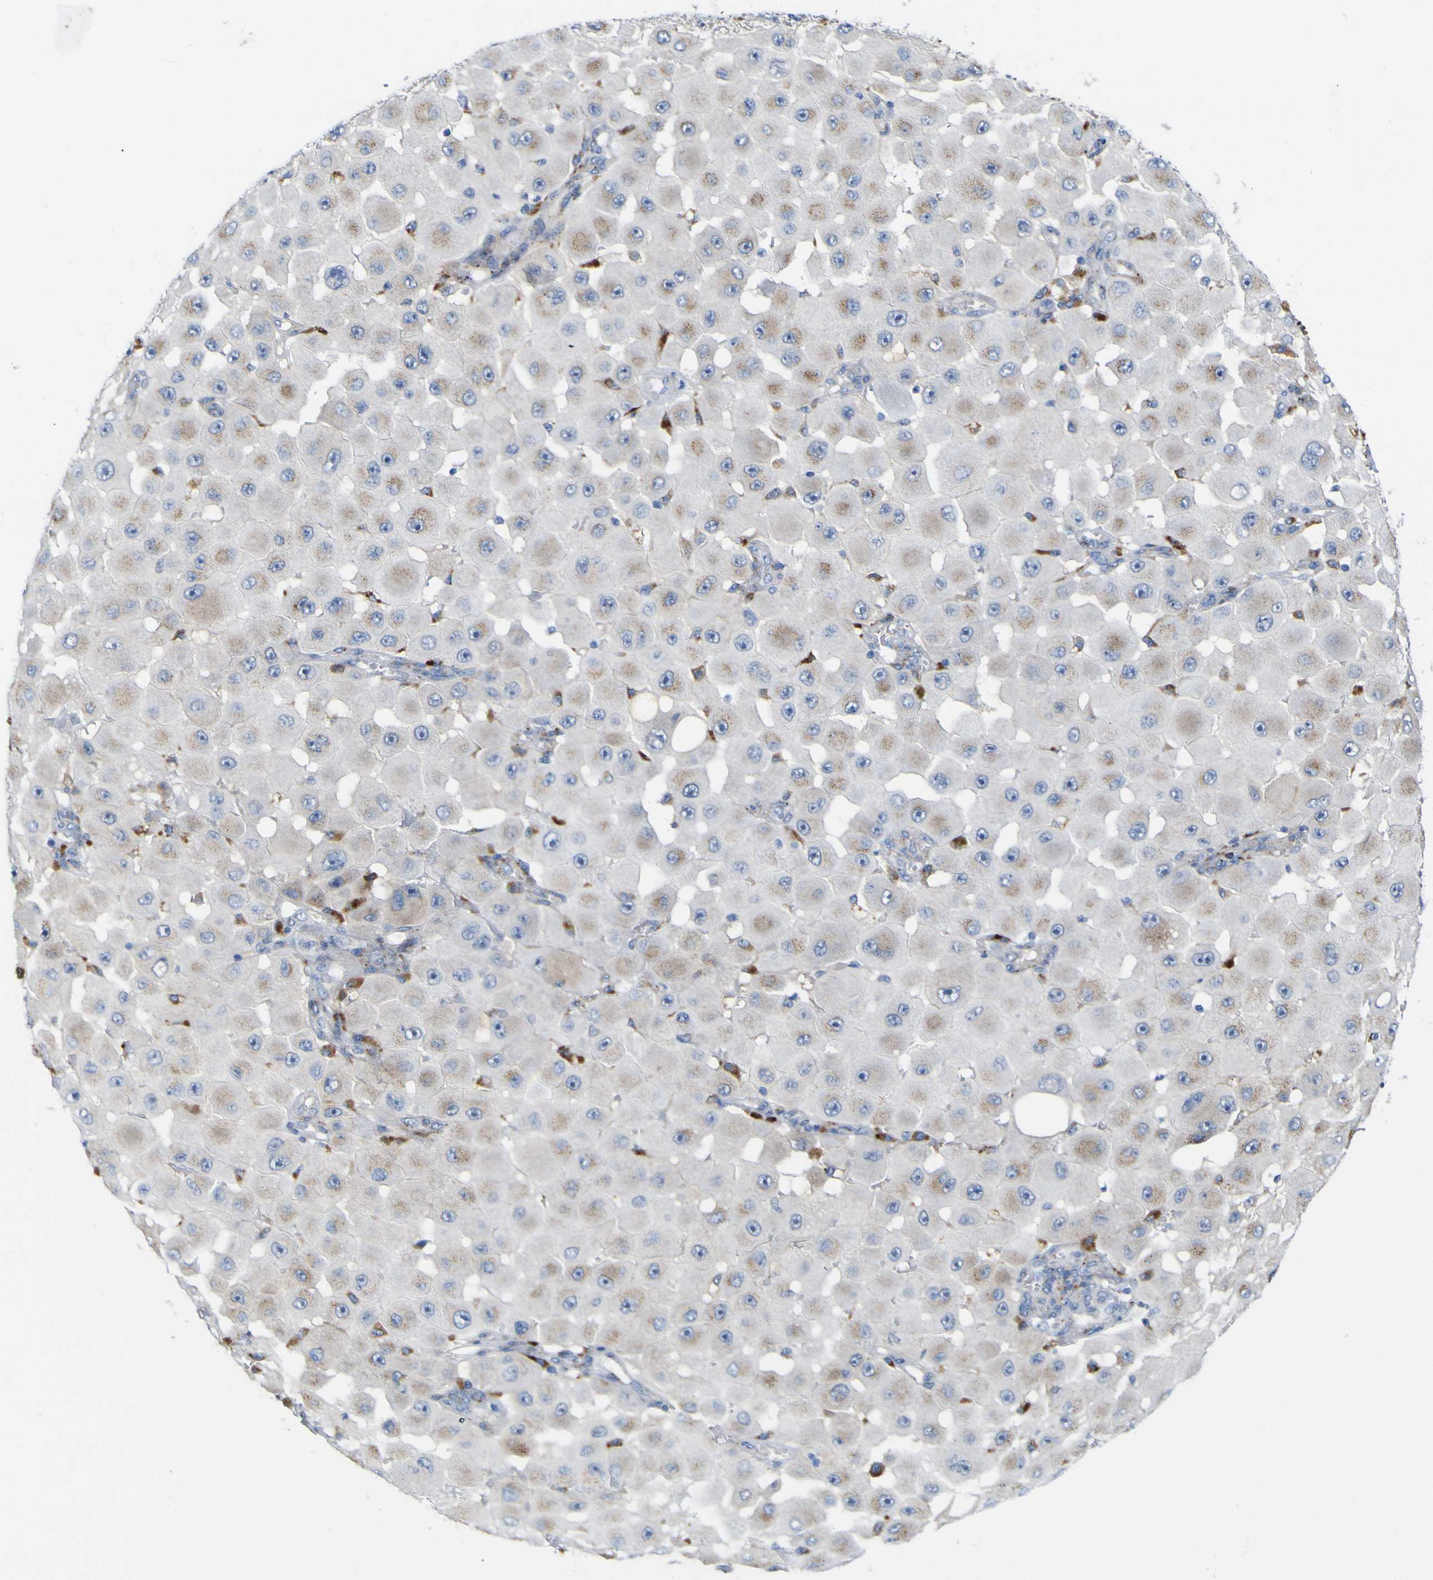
{"staining": {"intensity": "negative", "quantity": "none", "location": "none"}, "tissue": "melanoma", "cell_type": "Tumor cells", "image_type": "cancer", "snomed": [{"axis": "morphology", "description": "Malignant melanoma, NOS"}, {"axis": "topography", "description": "Skin"}], "caption": "Micrograph shows no significant protein expression in tumor cells of malignant melanoma.", "gene": "PTPRF", "patient": {"sex": "female", "age": 81}}